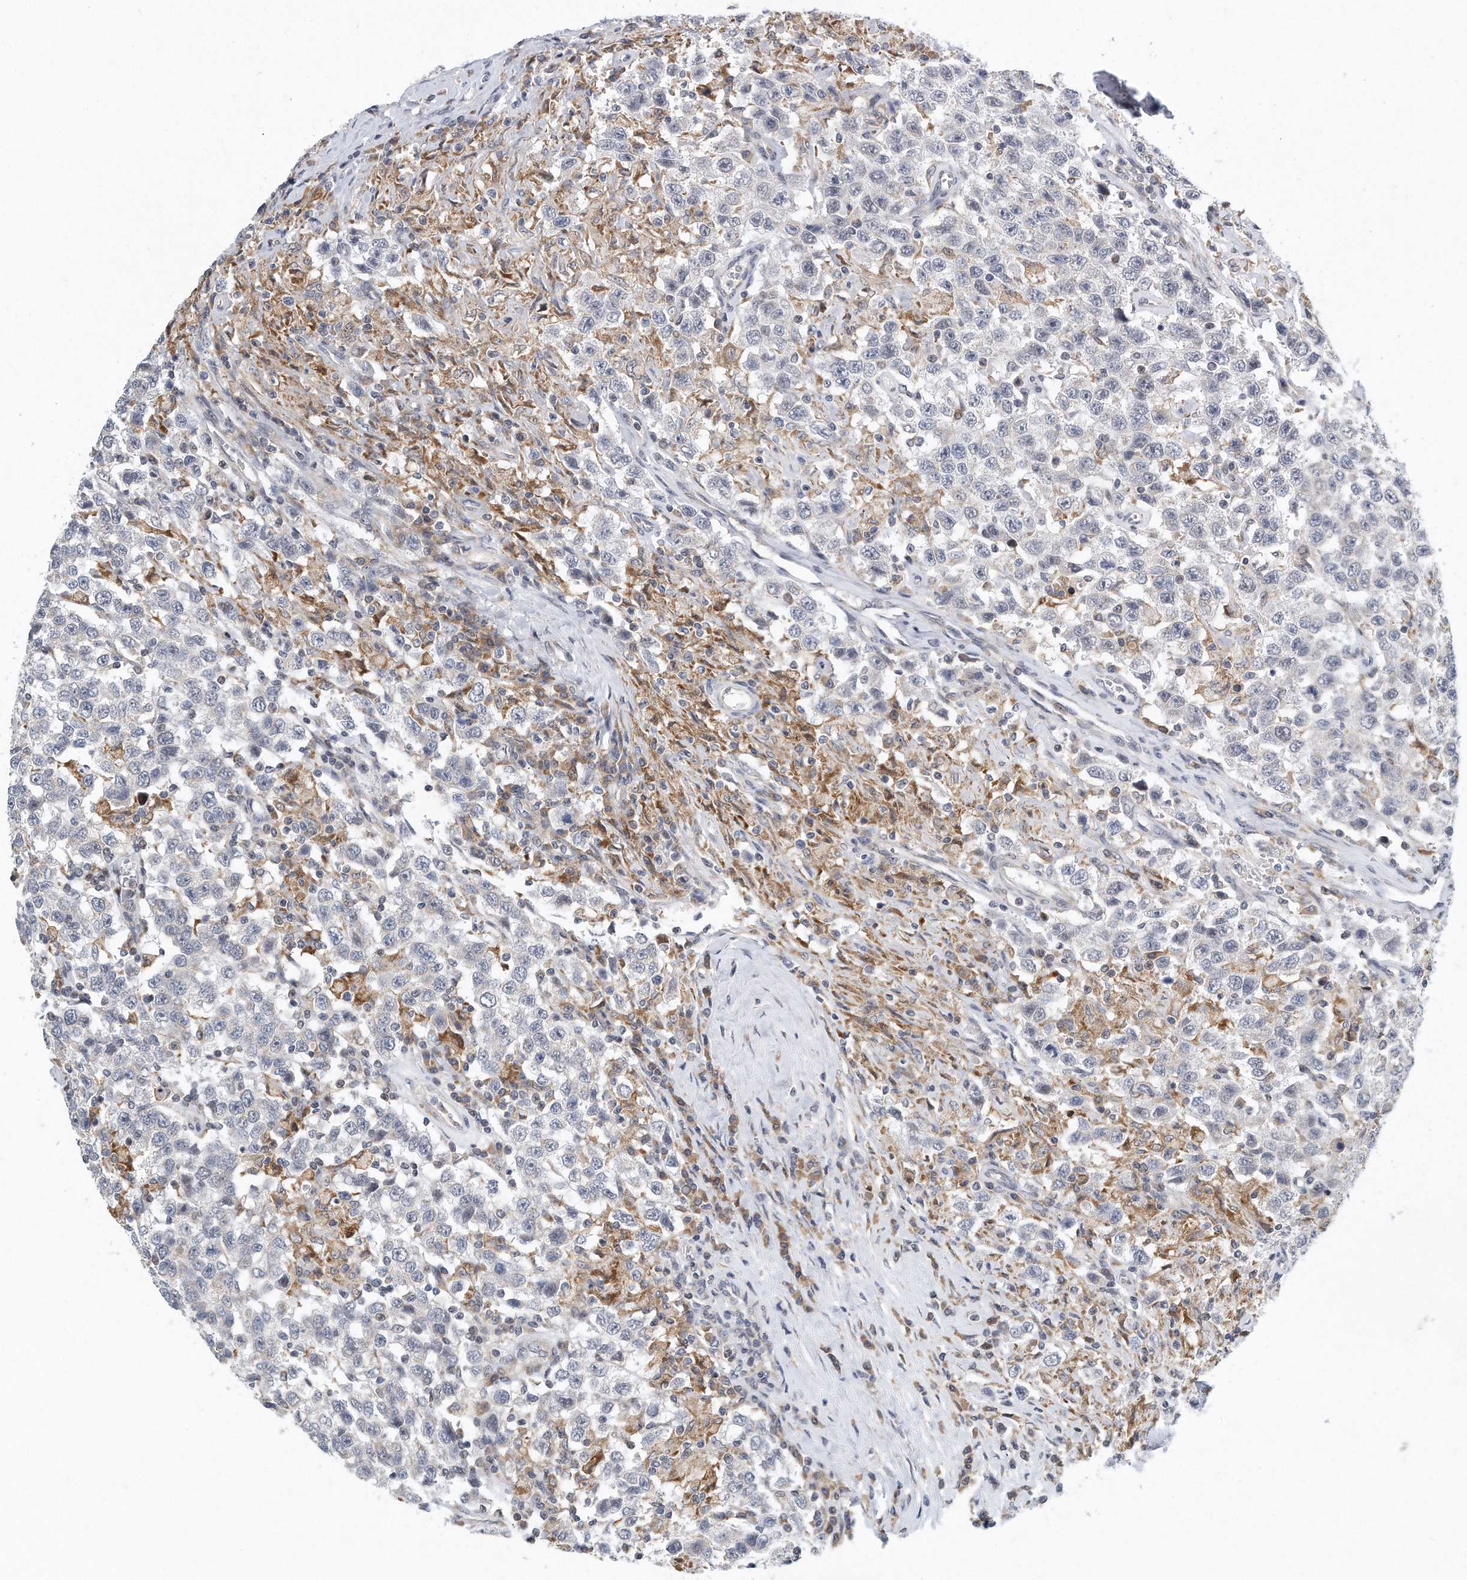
{"staining": {"intensity": "negative", "quantity": "none", "location": "none"}, "tissue": "testis cancer", "cell_type": "Tumor cells", "image_type": "cancer", "snomed": [{"axis": "morphology", "description": "Seminoma, NOS"}, {"axis": "topography", "description": "Testis"}], "caption": "Tumor cells show no significant protein expression in testis cancer (seminoma).", "gene": "VLDLR", "patient": {"sex": "male", "age": 41}}